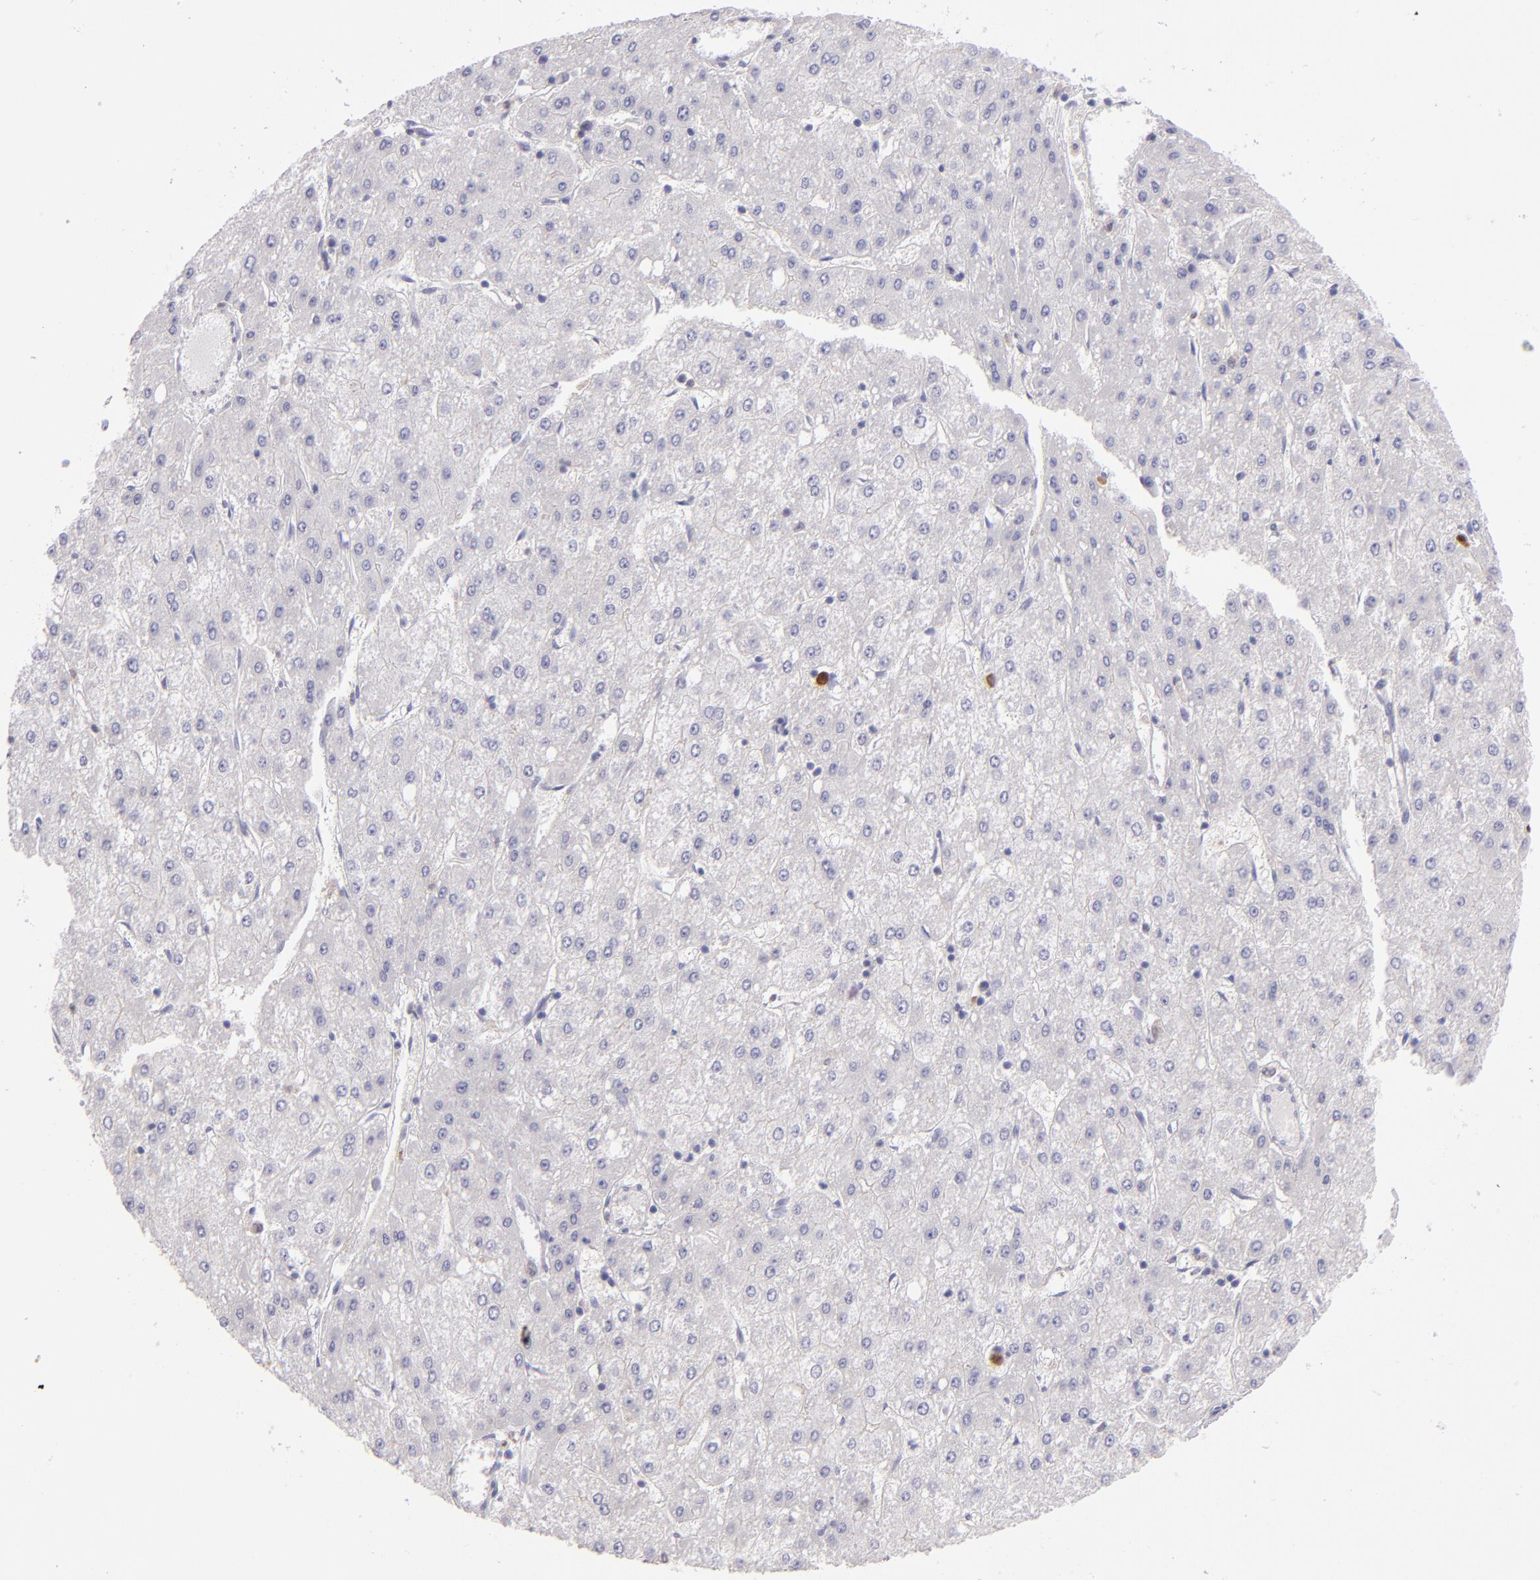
{"staining": {"intensity": "negative", "quantity": "none", "location": "none"}, "tissue": "liver cancer", "cell_type": "Tumor cells", "image_type": "cancer", "snomed": [{"axis": "morphology", "description": "Carcinoma, Hepatocellular, NOS"}, {"axis": "topography", "description": "Liver"}], "caption": "Immunohistochemical staining of liver cancer (hepatocellular carcinoma) shows no significant expression in tumor cells. The staining is performed using DAB brown chromogen with nuclei counter-stained in using hematoxylin.", "gene": "IRF8", "patient": {"sex": "female", "age": 52}}